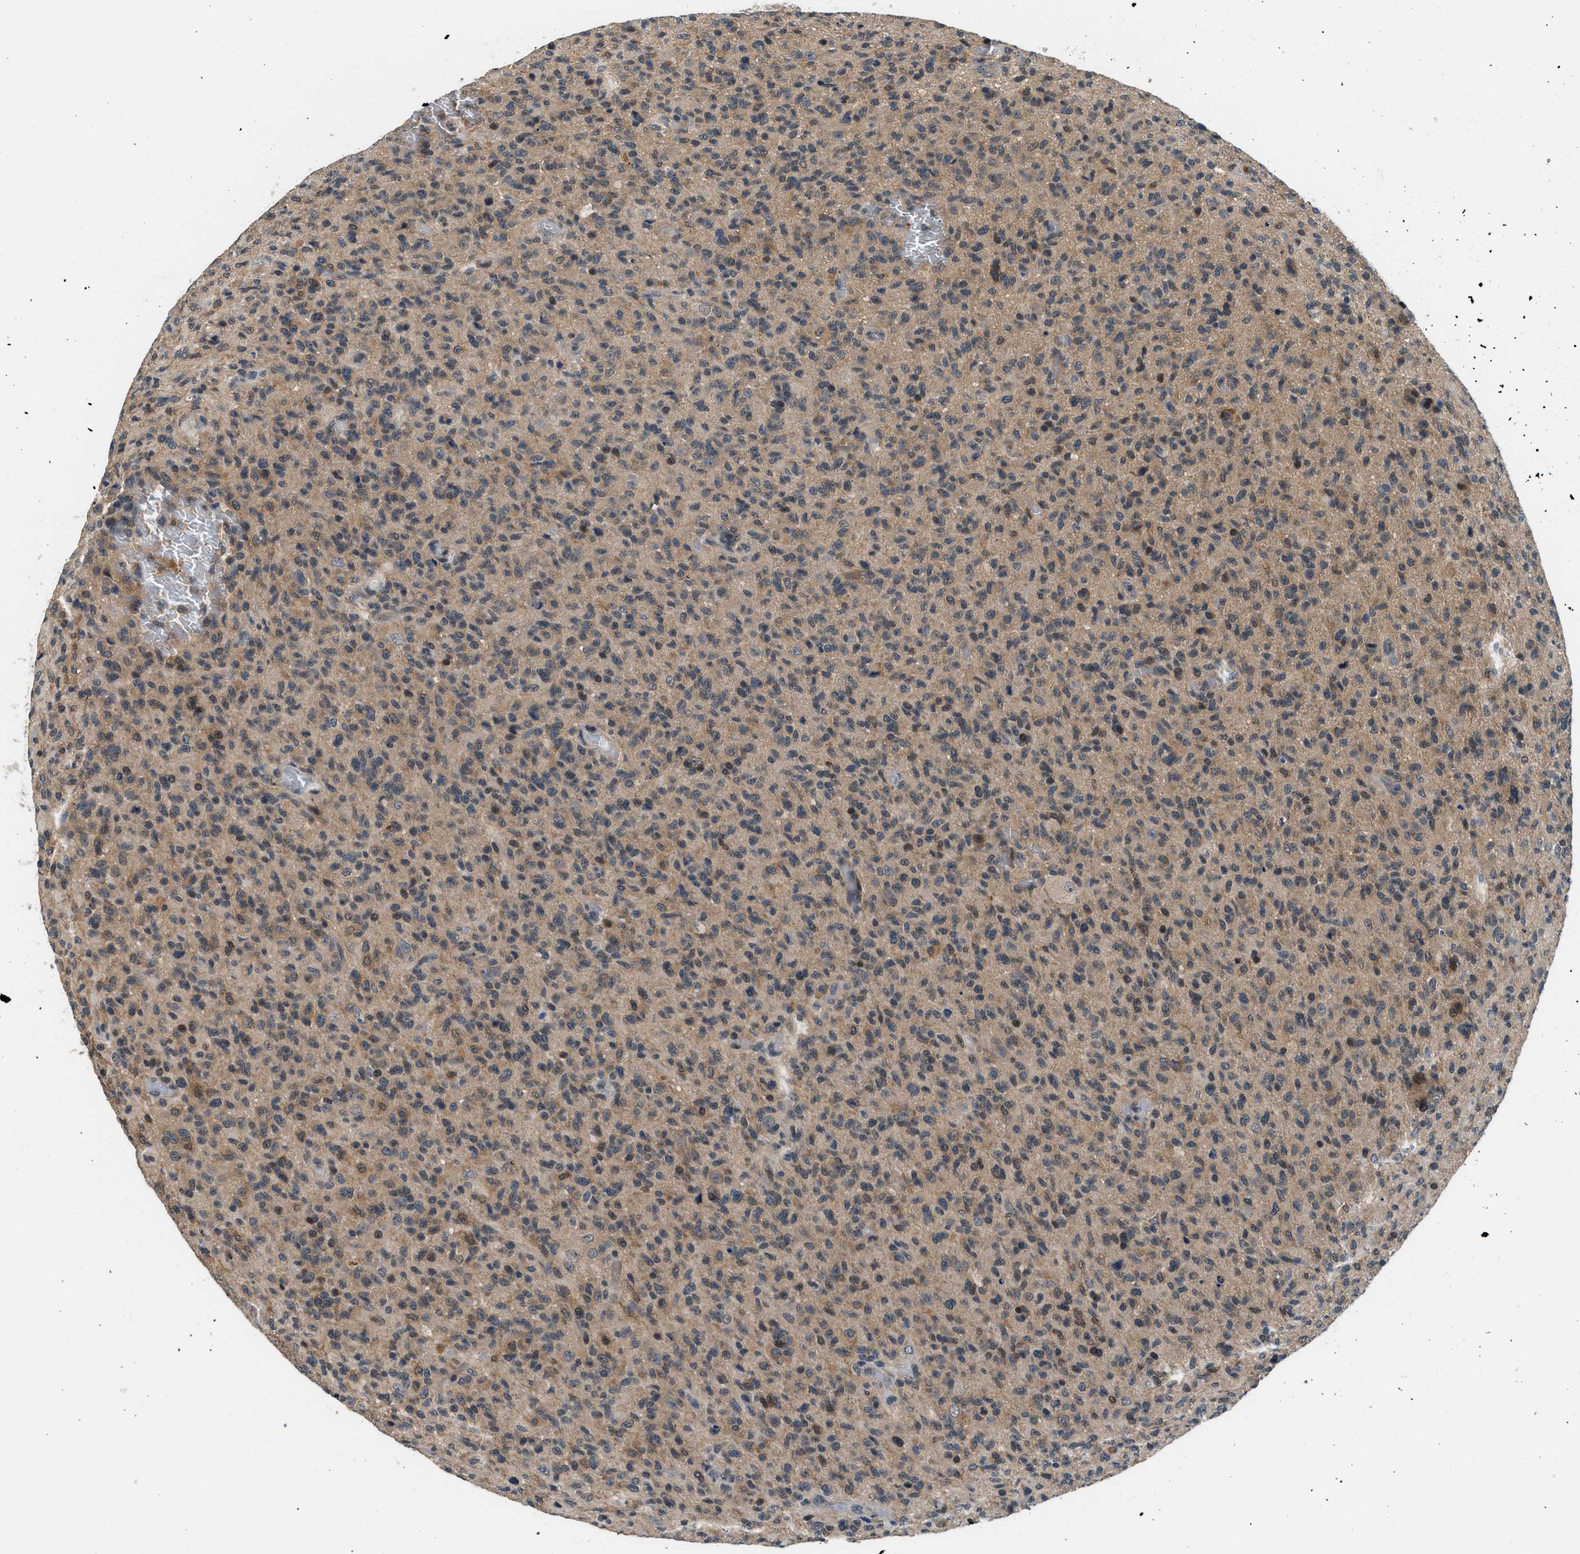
{"staining": {"intensity": "weak", "quantity": ">75%", "location": "cytoplasmic/membranous"}, "tissue": "glioma", "cell_type": "Tumor cells", "image_type": "cancer", "snomed": [{"axis": "morphology", "description": "Glioma, malignant, High grade"}, {"axis": "topography", "description": "Brain"}], "caption": "The photomicrograph reveals immunohistochemical staining of glioma. There is weak cytoplasmic/membranous staining is identified in approximately >75% of tumor cells.", "gene": "MTMR1", "patient": {"sex": "male", "age": 71}}